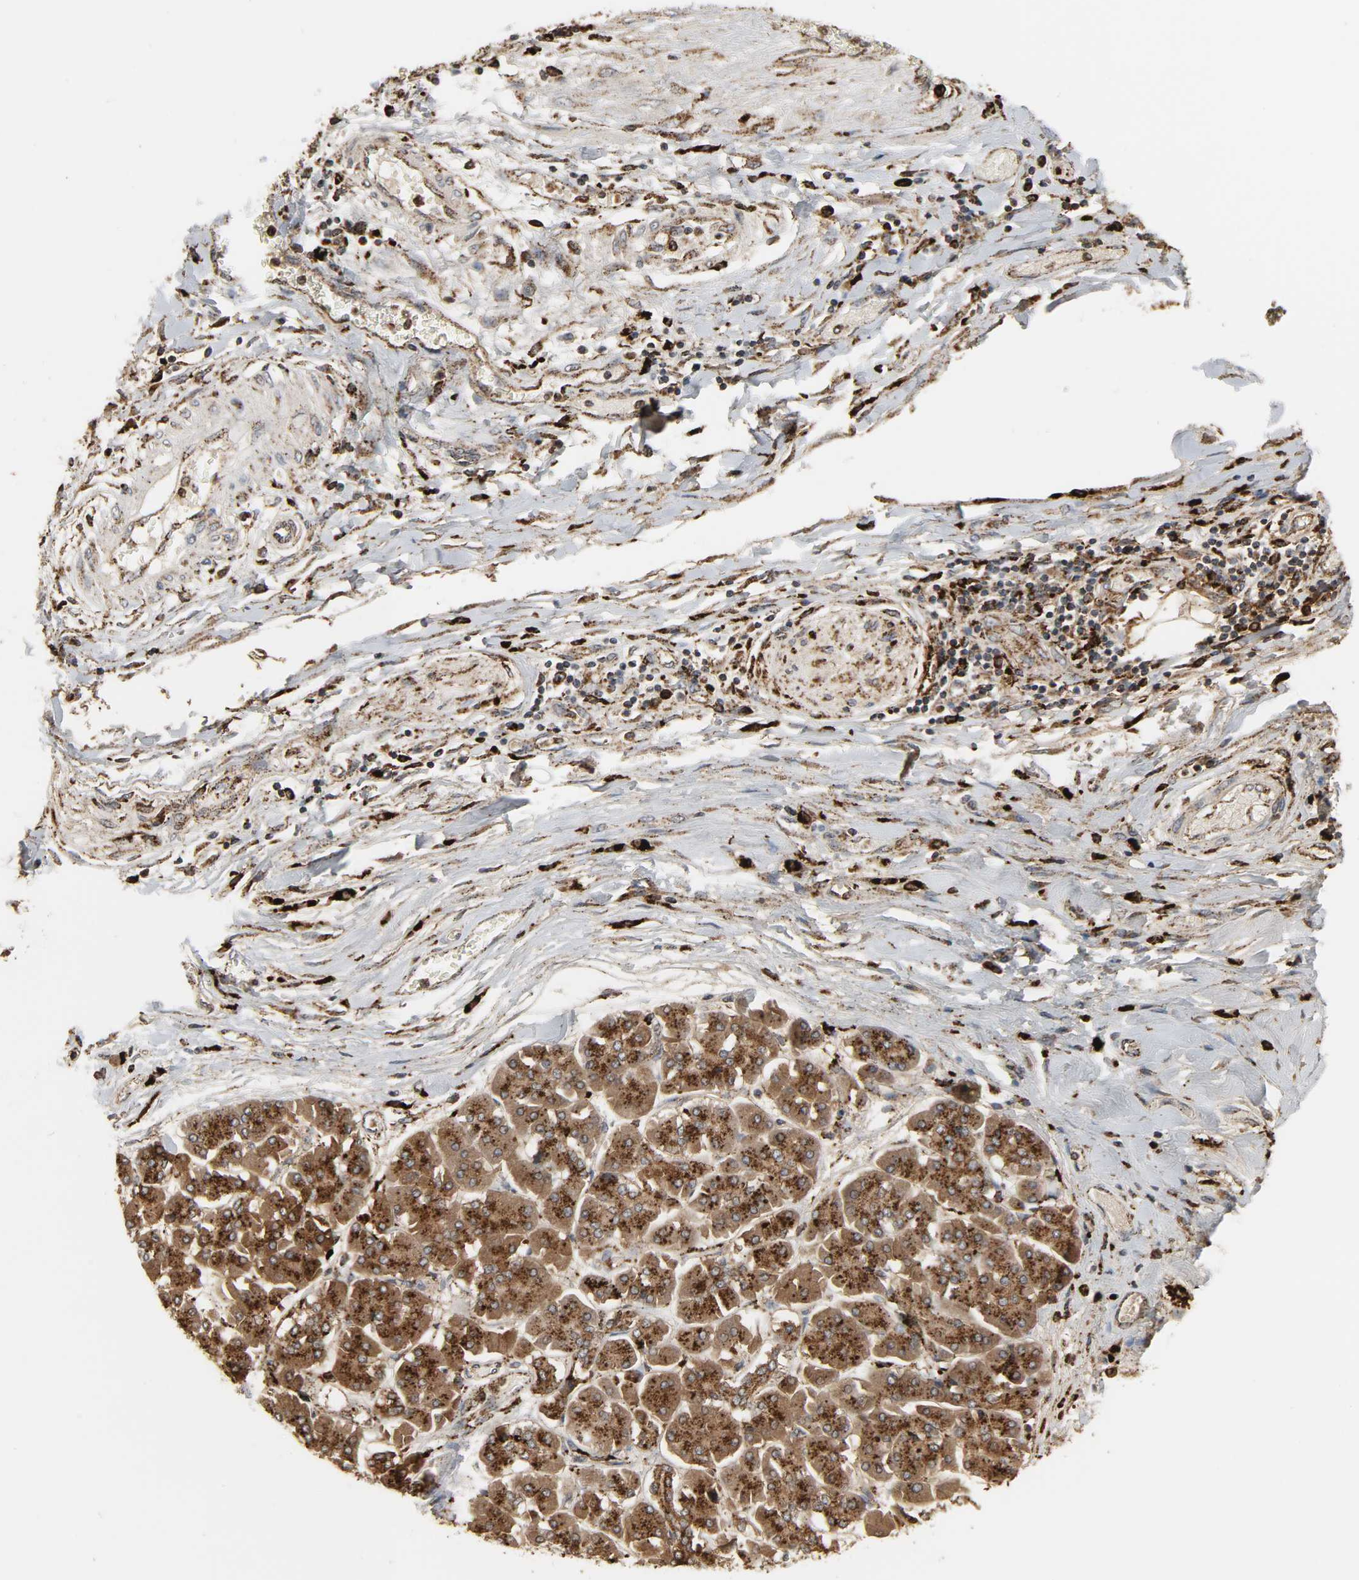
{"staining": {"intensity": "strong", "quantity": ">75%", "location": "cytoplasmic/membranous"}, "tissue": "pancreatic cancer", "cell_type": "Tumor cells", "image_type": "cancer", "snomed": [{"axis": "morphology", "description": "Adenocarcinoma, NOS"}, {"axis": "topography", "description": "Pancreas"}], "caption": "There is high levels of strong cytoplasmic/membranous positivity in tumor cells of pancreatic adenocarcinoma, as demonstrated by immunohistochemical staining (brown color).", "gene": "PSAP", "patient": {"sex": "male", "age": 46}}